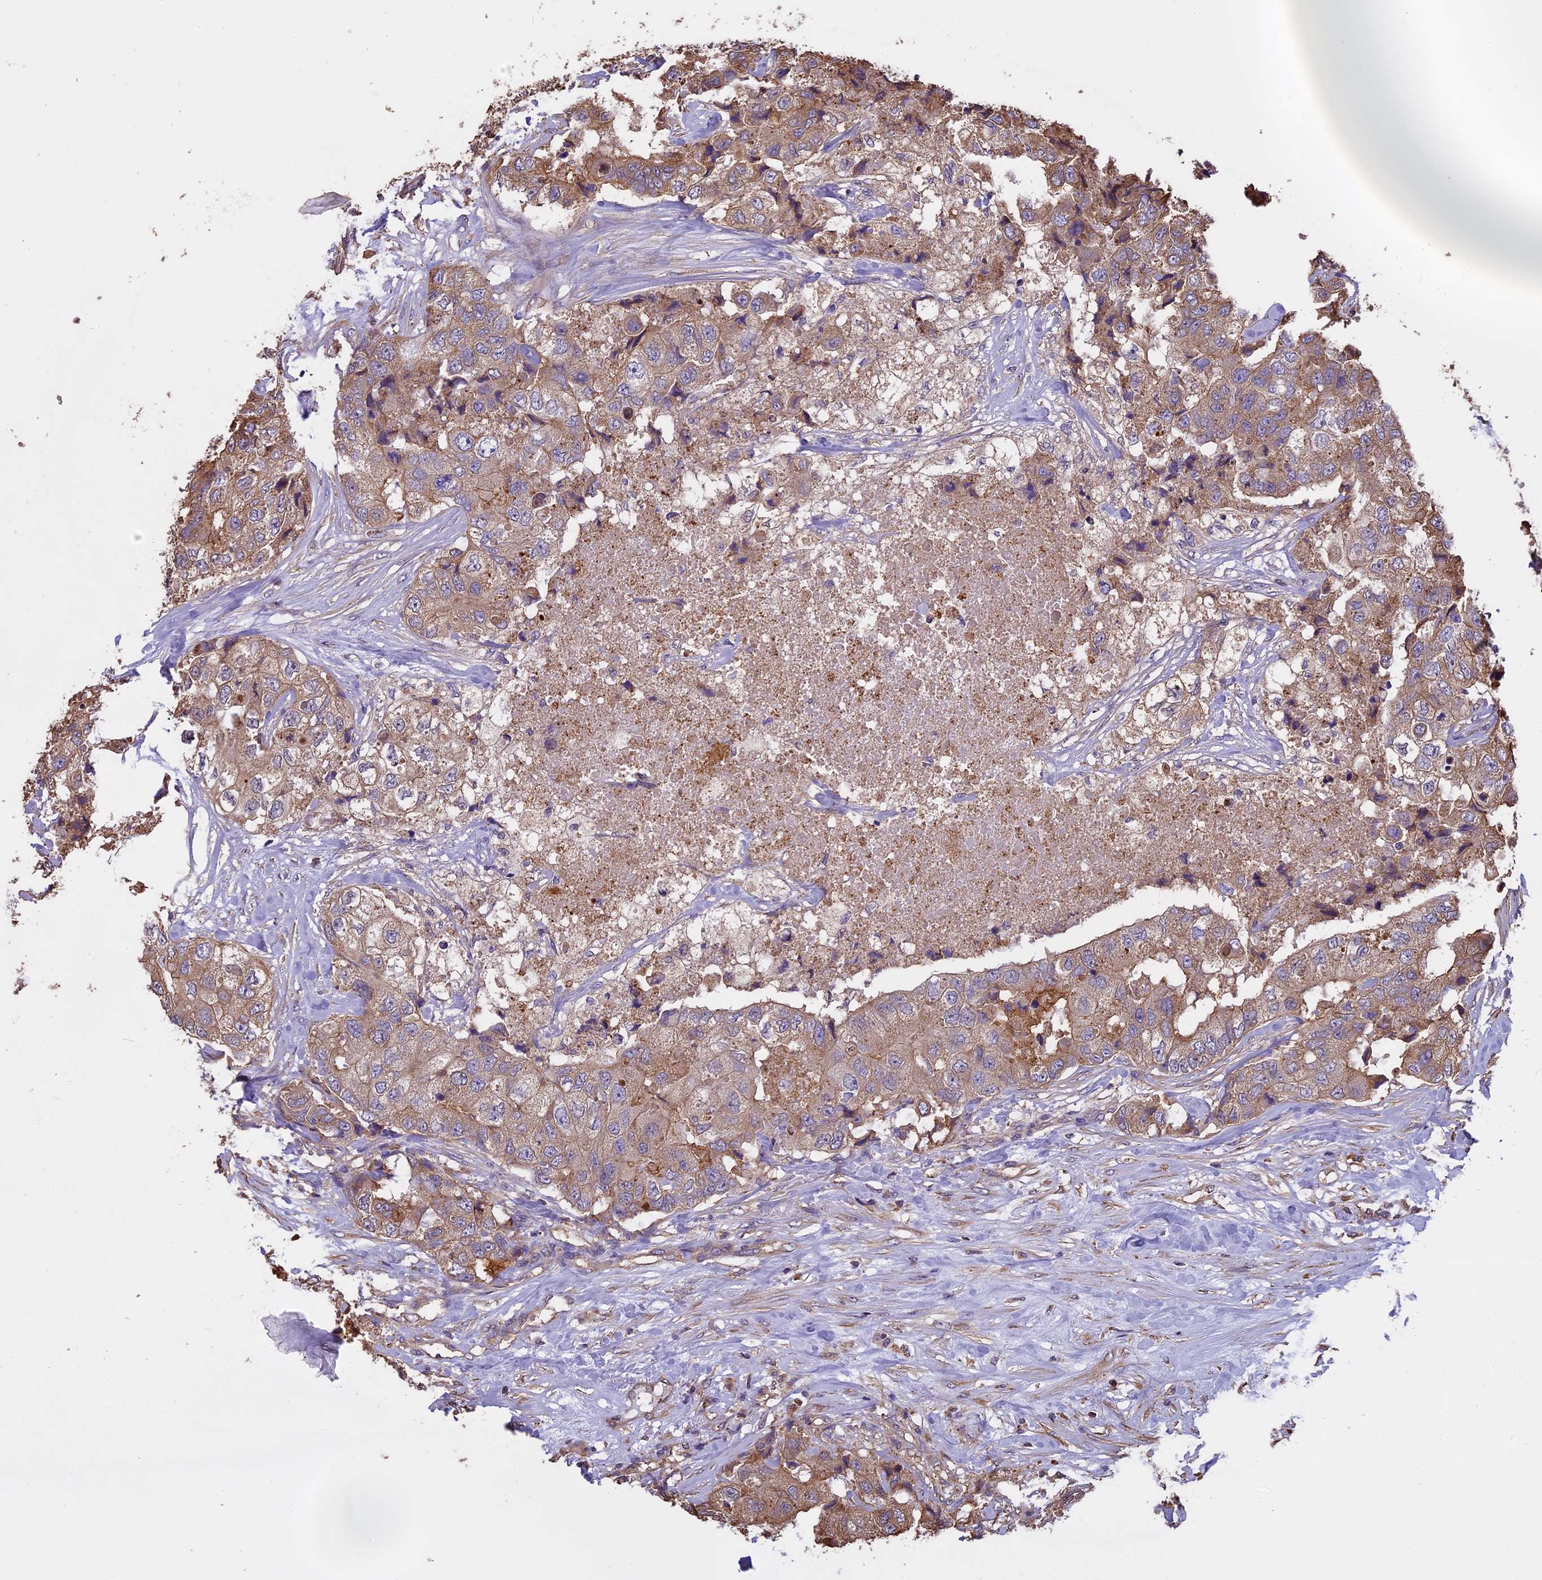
{"staining": {"intensity": "moderate", "quantity": ">75%", "location": "cytoplasmic/membranous"}, "tissue": "breast cancer", "cell_type": "Tumor cells", "image_type": "cancer", "snomed": [{"axis": "morphology", "description": "Duct carcinoma"}, {"axis": "topography", "description": "Breast"}], "caption": "Immunohistochemistry (IHC) micrograph of breast infiltrating ductal carcinoma stained for a protein (brown), which demonstrates medium levels of moderate cytoplasmic/membranous staining in approximately >75% of tumor cells.", "gene": "CHMP2A", "patient": {"sex": "female", "age": 62}}